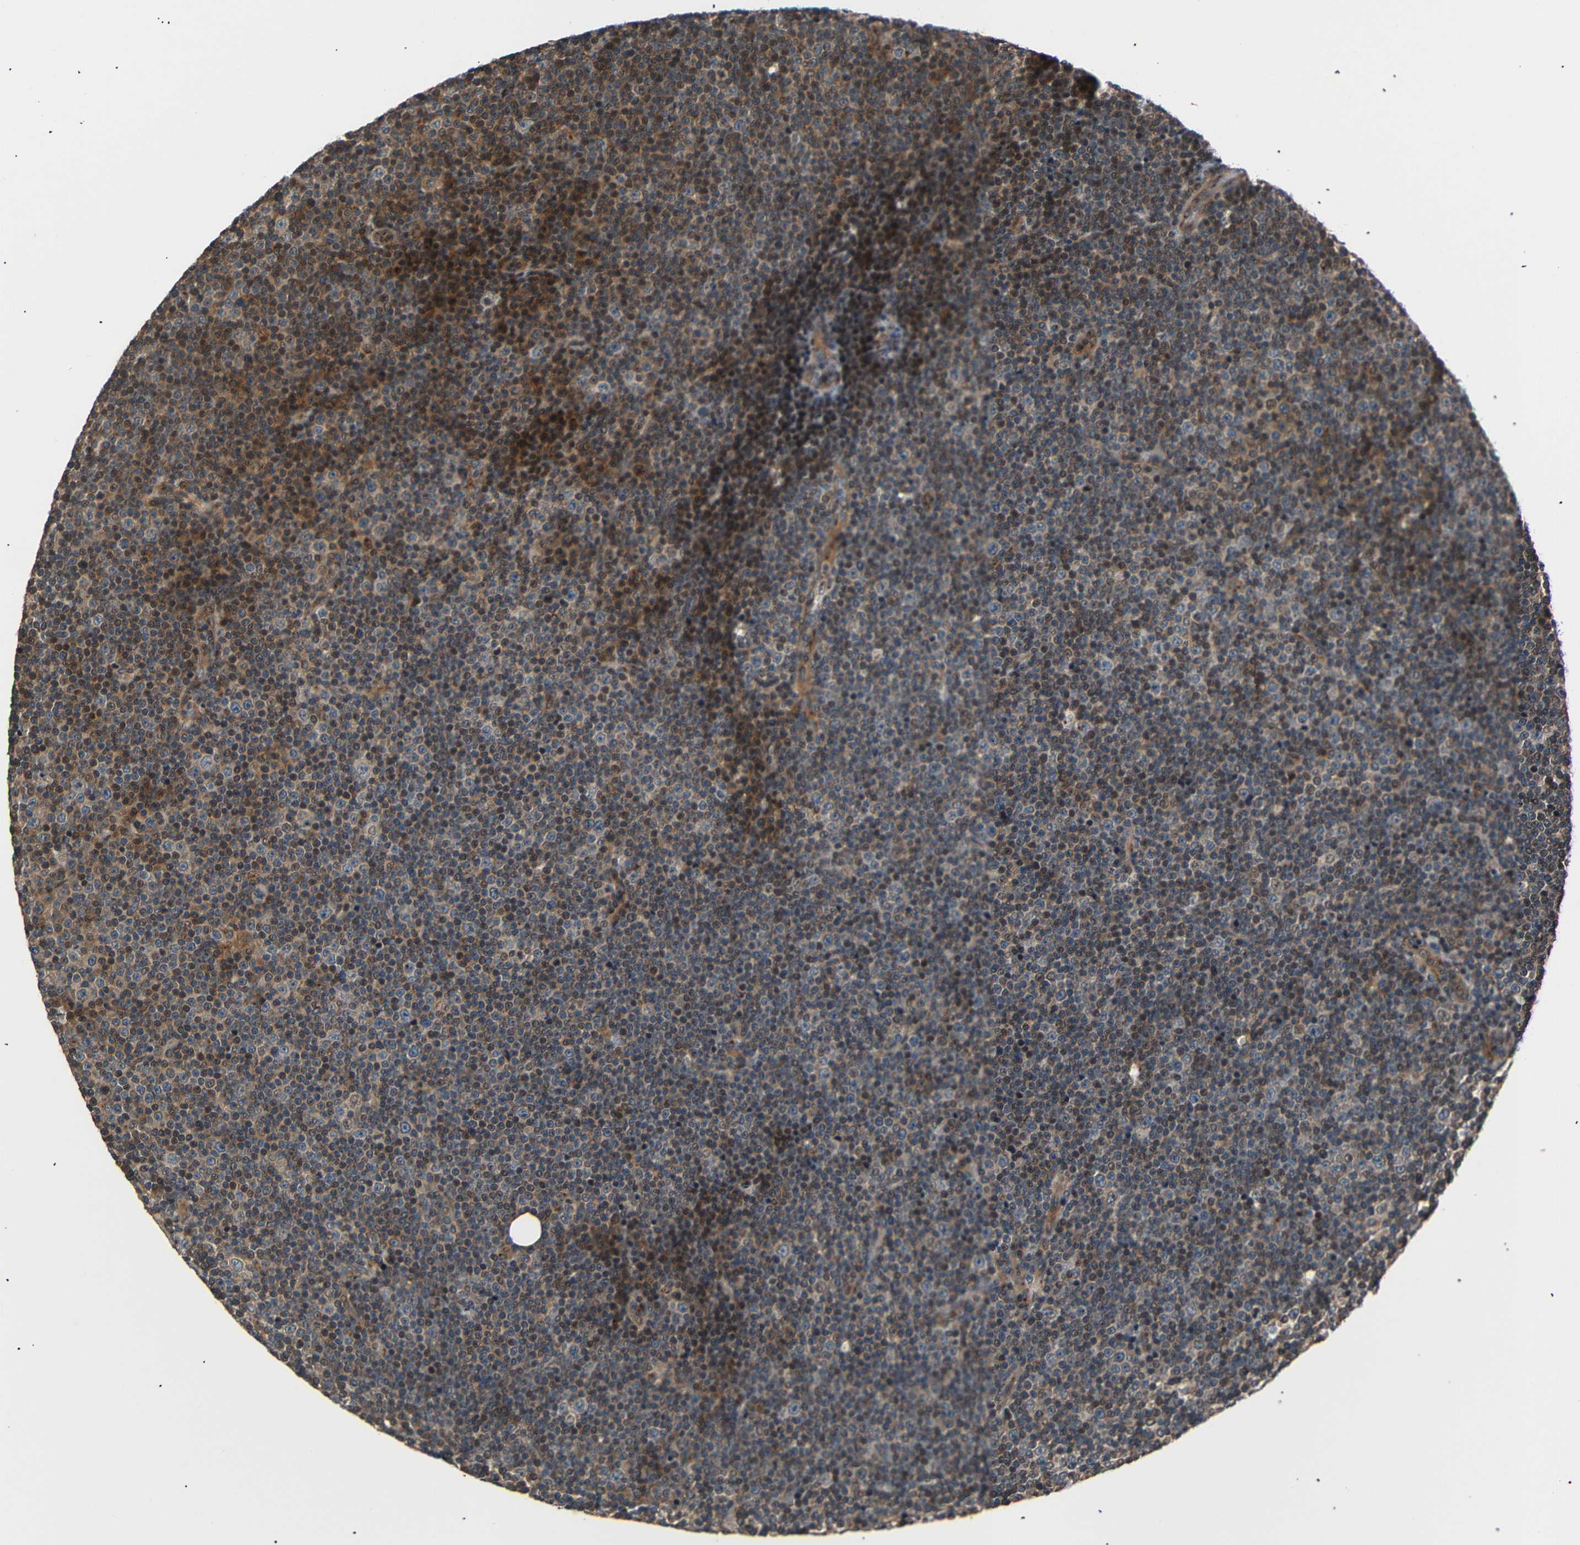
{"staining": {"intensity": "weak", "quantity": "25%-75%", "location": "cytoplasmic/membranous"}, "tissue": "lymphoma", "cell_type": "Tumor cells", "image_type": "cancer", "snomed": [{"axis": "morphology", "description": "Malignant lymphoma, non-Hodgkin's type, Low grade"}, {"axis": "topography", "description": "Lymph node"}], "caption": "The image shows staining of lymphoma, revealing weak cytoplasmic/membranous protein expression (brown color) within tumor cells. Immunohistochemistry (ihc) stains the protein of interest in brown and the nuclei are stained blue.", "gene": "AKAP9", "patient": {"sex": "female", "age": 67}}